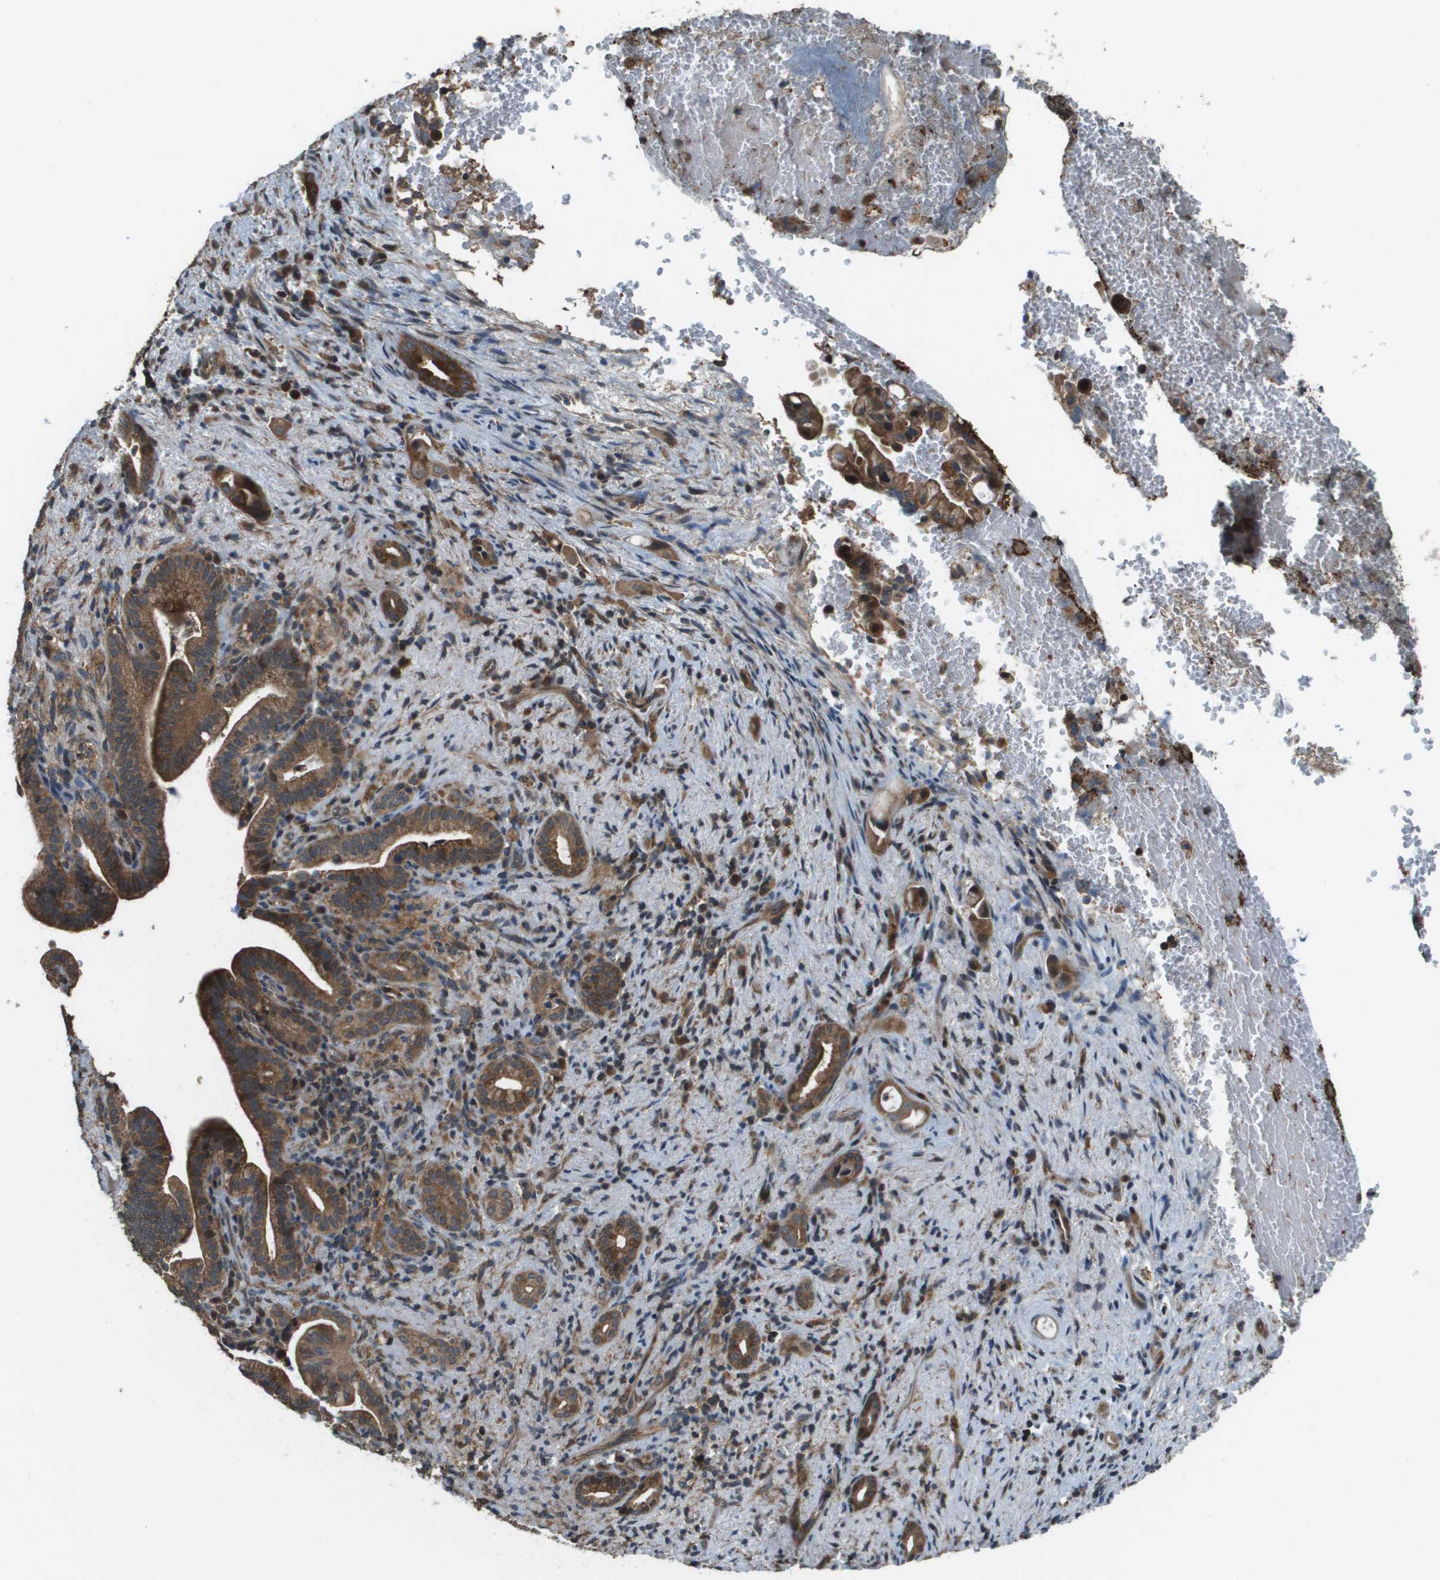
{"staining": {"intensity": "moderate", "quantity": ">75%", "location": "cytoplasmic/membranous"}, "tissue": "liver cancer", "cell_type": "Tumor cells", "image_type": "cancer", "snomed": [{"axis": "morphology", "description": "Cholangiocarcinoma"}, {"axis": "topography", "description": "Liver"}], "caption": "Immunohistochemistry micrograph of liver cancer (cholangiocarcinoma) stained for a protein (brown), which exhibits medium levels of moderate cytoplasmic/membranous positivity in about >75% of tumor cells.", "gene": "PLPBP", "patient": {"sex": "female", "age": 68}}